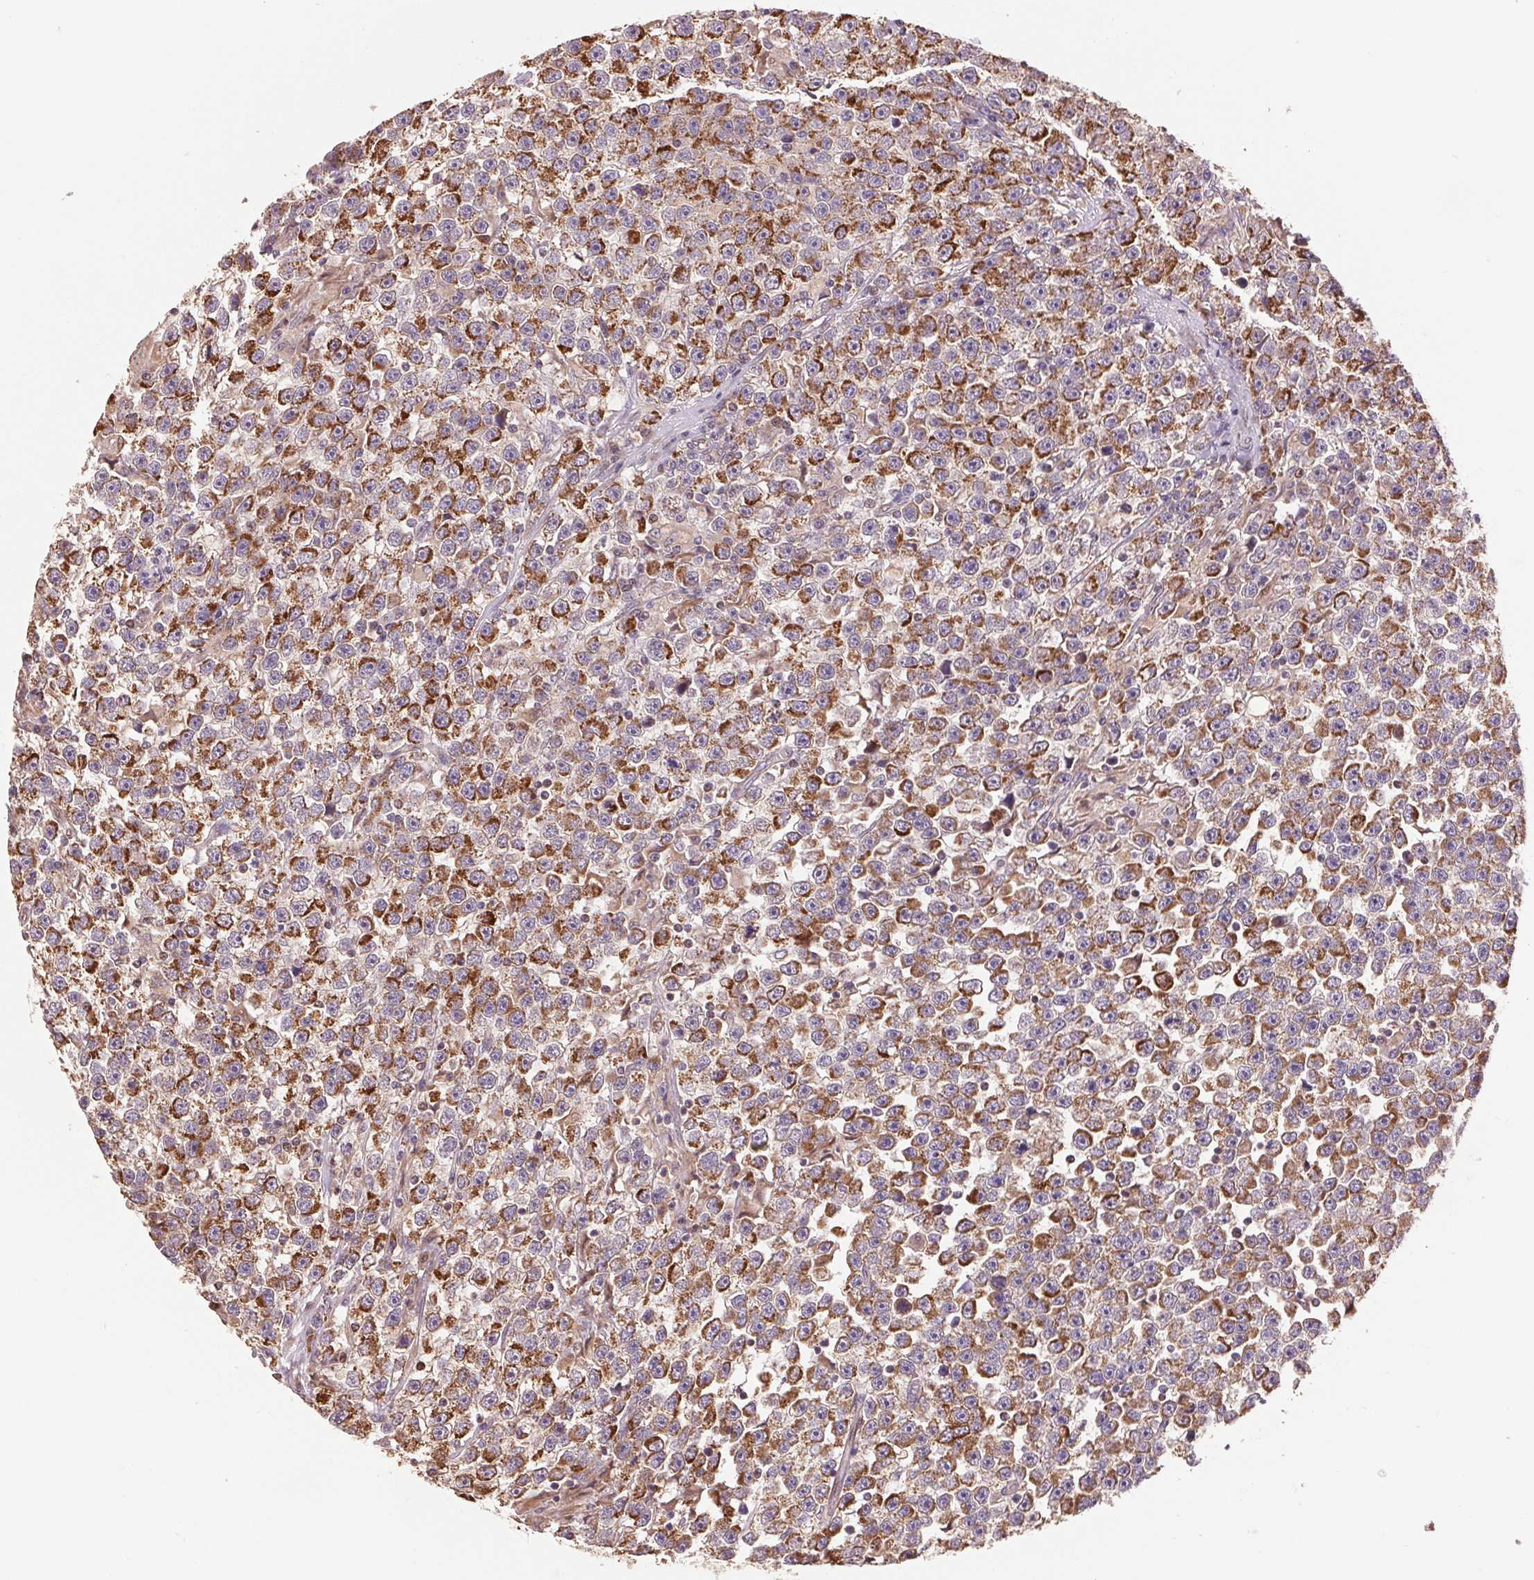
{"staining": {"intensity": "strong", "quantity": ">75%", "location": "cytoplasmic/membranous"}, "tissue": "testis cancer", "cell_type": "Tumor cells", "image_type": "cancer", "snomed": [{"axis": "morphology", "description": "Seminoma, NOS"}, {"axis": "topography", "description": "Testis"}], "caption": "Protein analysis of testis cancer (seminoma) tissue reveals strong cytoplasmic/membranous positivity in about >75% of tumor cells.", "gene": "DGUOK", "patient": {"sex": "male", "age": 31}}